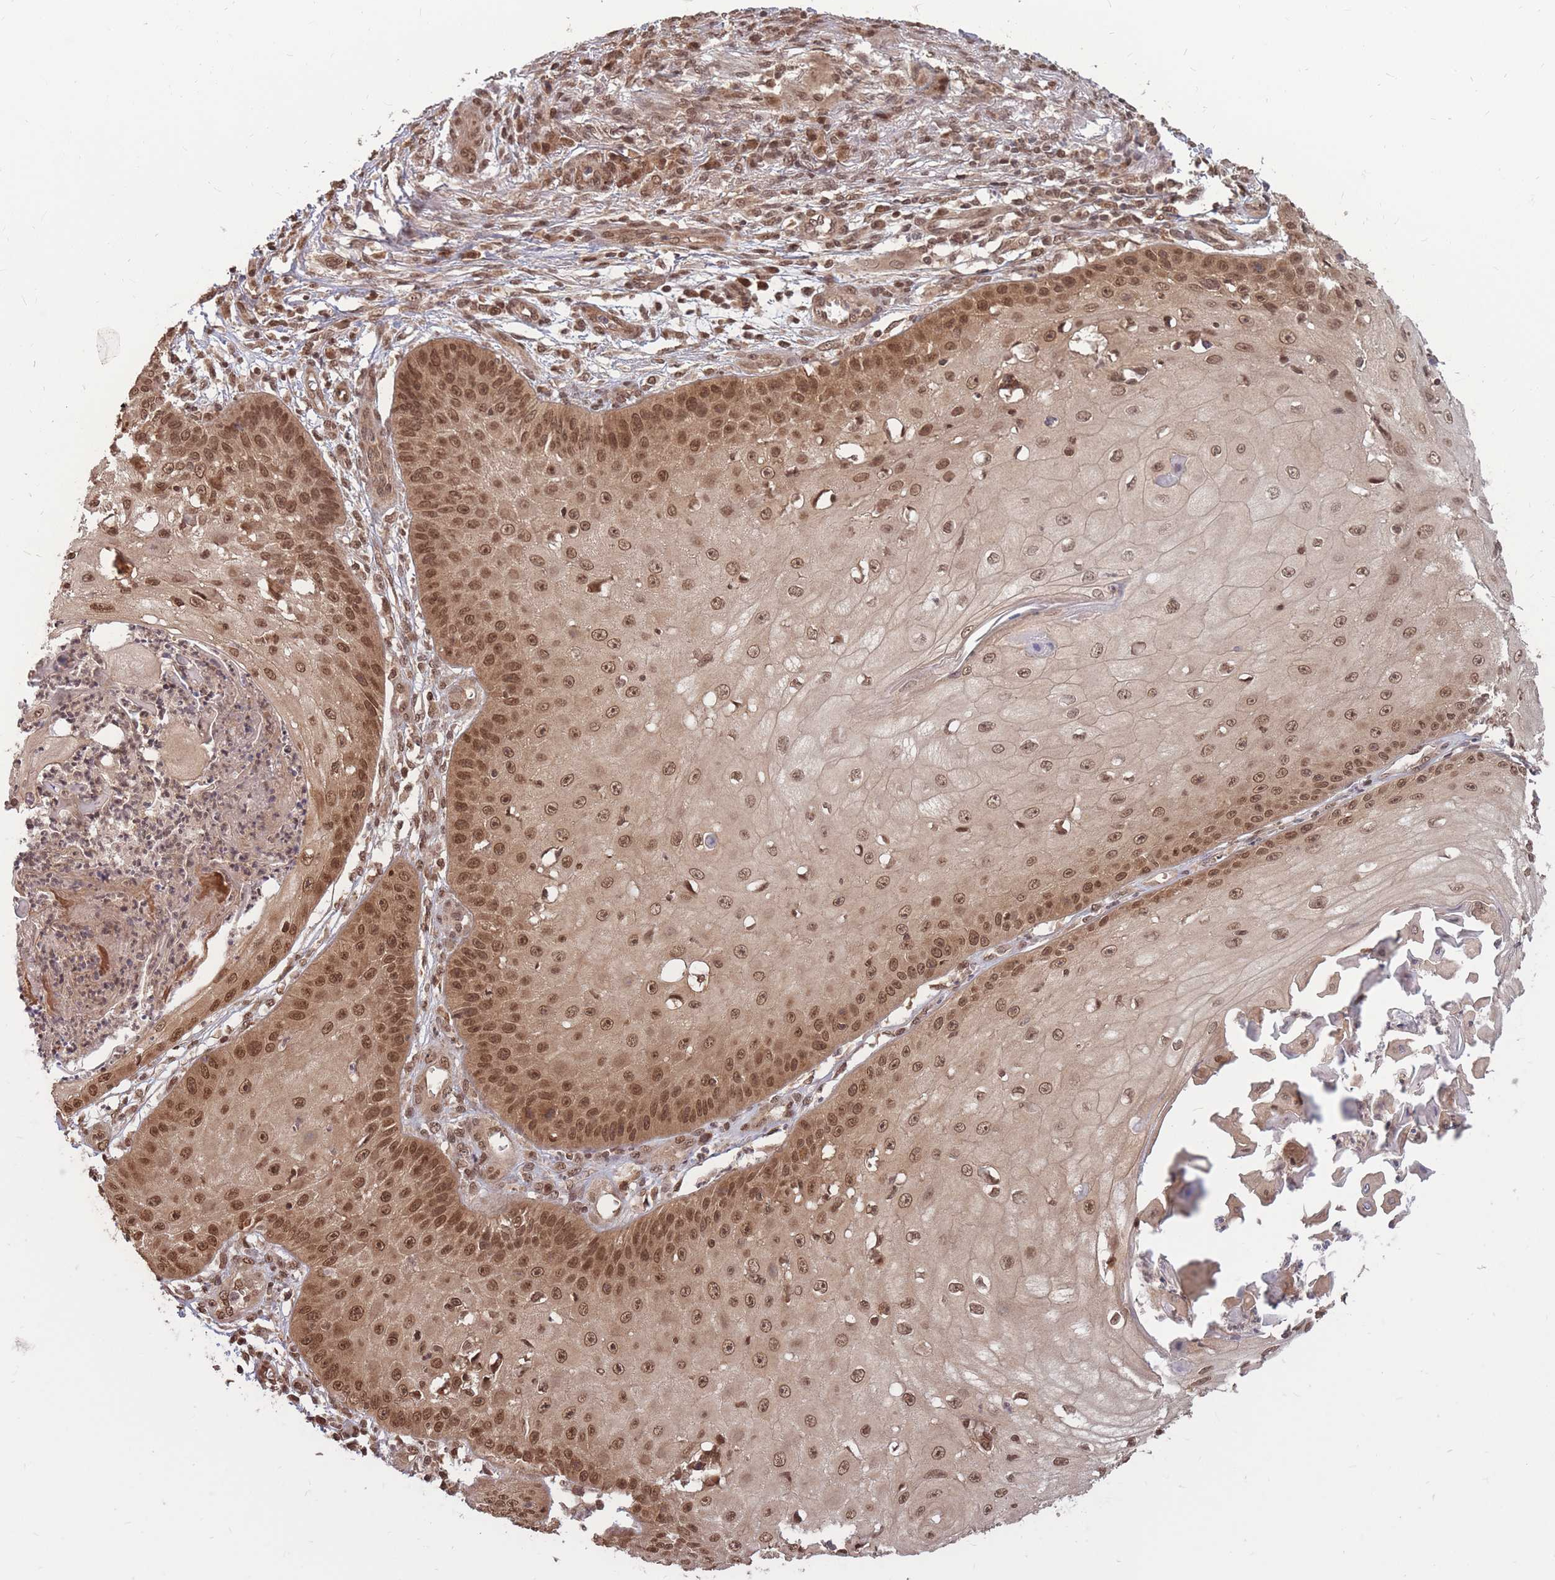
{"staining": {"intensity": "moderate", "quantity": ">75%", "location": "nuclear"}, "tissue": "skin cancer", "cell_type": "Tumor cells", "image_type": "cancer", "snomed": [{"axis": "morphology", "description": "Squamous cell carcinoma, NOS"}, {"axis": "topography", "description": "Skin"}], "caption": "A histopathology image showing moderate nuclear staining in about >75% of tumor cells in skin squamous cell carcinoma, as visualized by brown immunohistochemical staining.", "gene": "SRA1", "patient": {"sex": "male", "age": 70}}